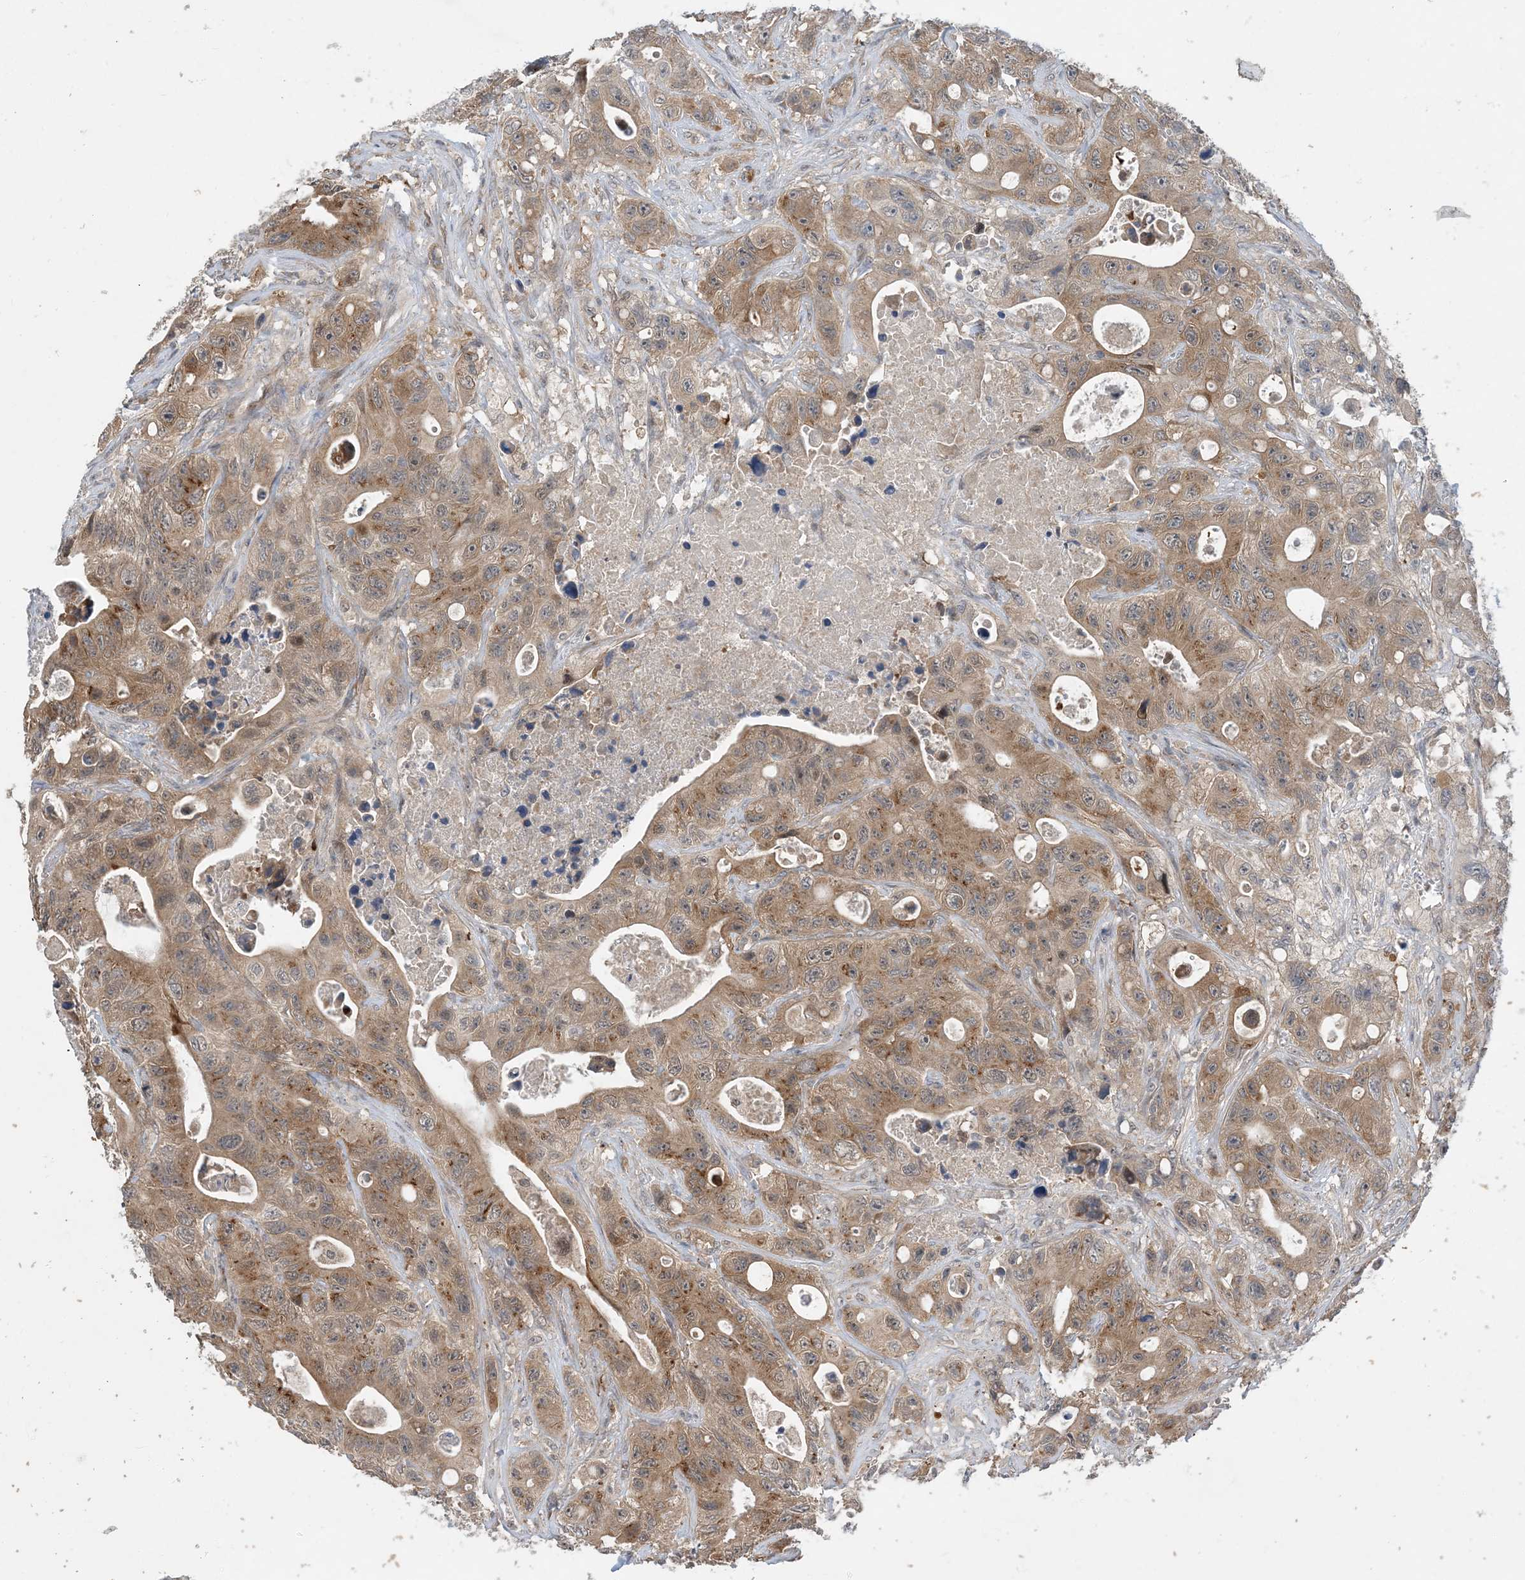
{"staining": {"intensity": "moderate", "quantity": ">75%", "location": "cytoplasmic/membranous"}, "tissue": "colorectal cancer", "cell_type": "Tumor cells", "image_type": "cancer", "snomed": [{"axis": "morphology", "description": "Adenocarcinoma, NOS"}, {"axis": "topography", "description": "Colon"}], "caption": "The image displays a brown stain indicating the presence of a protein in the cytoplasmic/membranous of tumor cells in colorectal adenocarcinoma.", "gene": "TINAG", "patient": {"sex": "female", "age": 46}}